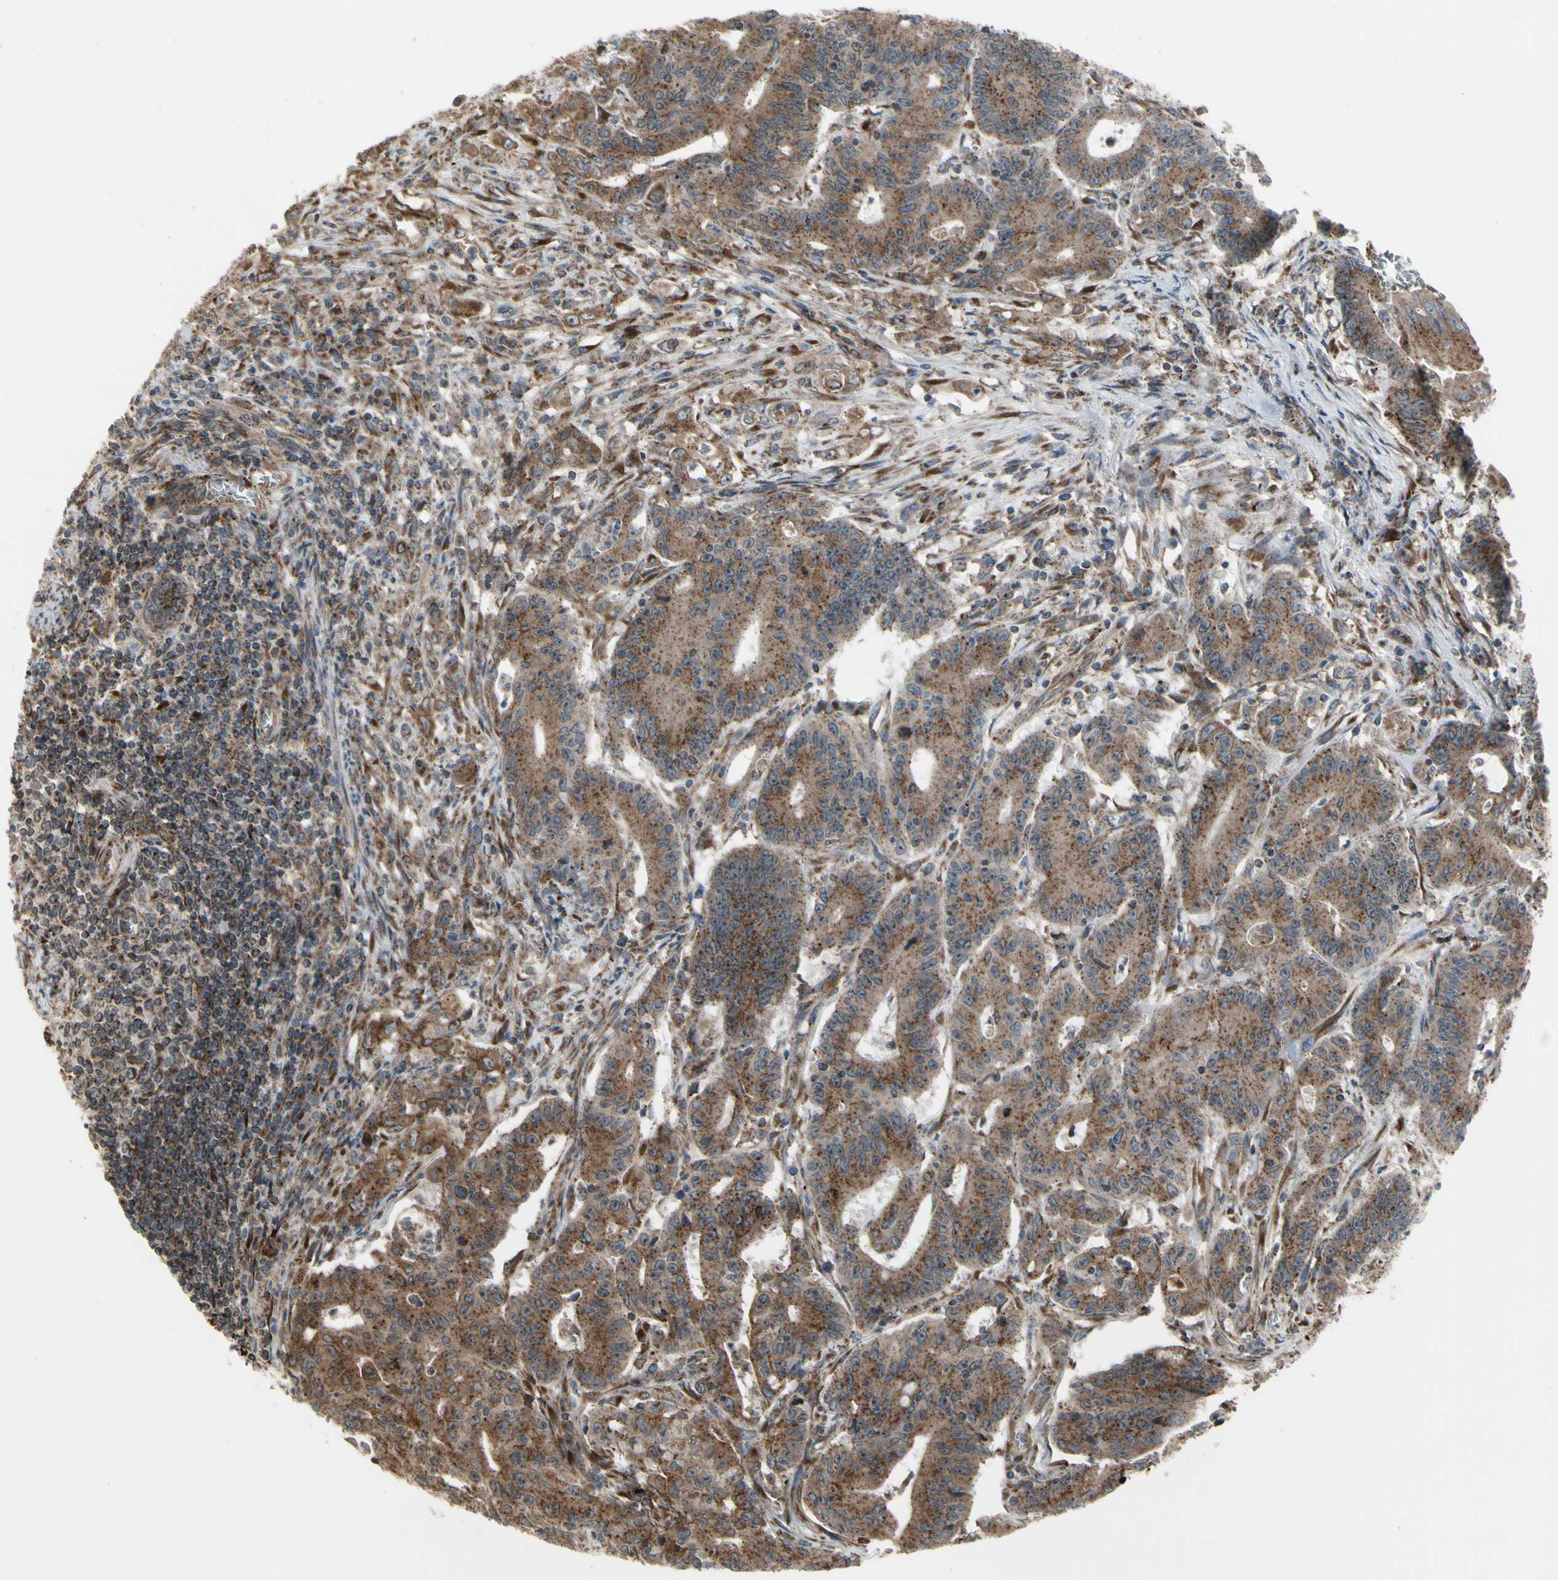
{"staining": {"intensity": "strong", "quantity": ">75%", "location": "cytoplasmic/membranous"}, "tissue": "colorectal cancer", "cell_type": "Tumor cells", "image_type": "cancer", "snomed": [{"axis": "morphology", "description": "Adenocarcinoma, NOS"}, {"axis": "topography", "description": "Colon"}], "caption": "Immunohistochemical staining of adenocarcinoma (colorectal) demonstrates high levels of strong cytoplasmic/membranous staining in approximately >75% of tumor cells.", "gene": "SLC39A9", "patient": {"sex": "male", "age": 45}}